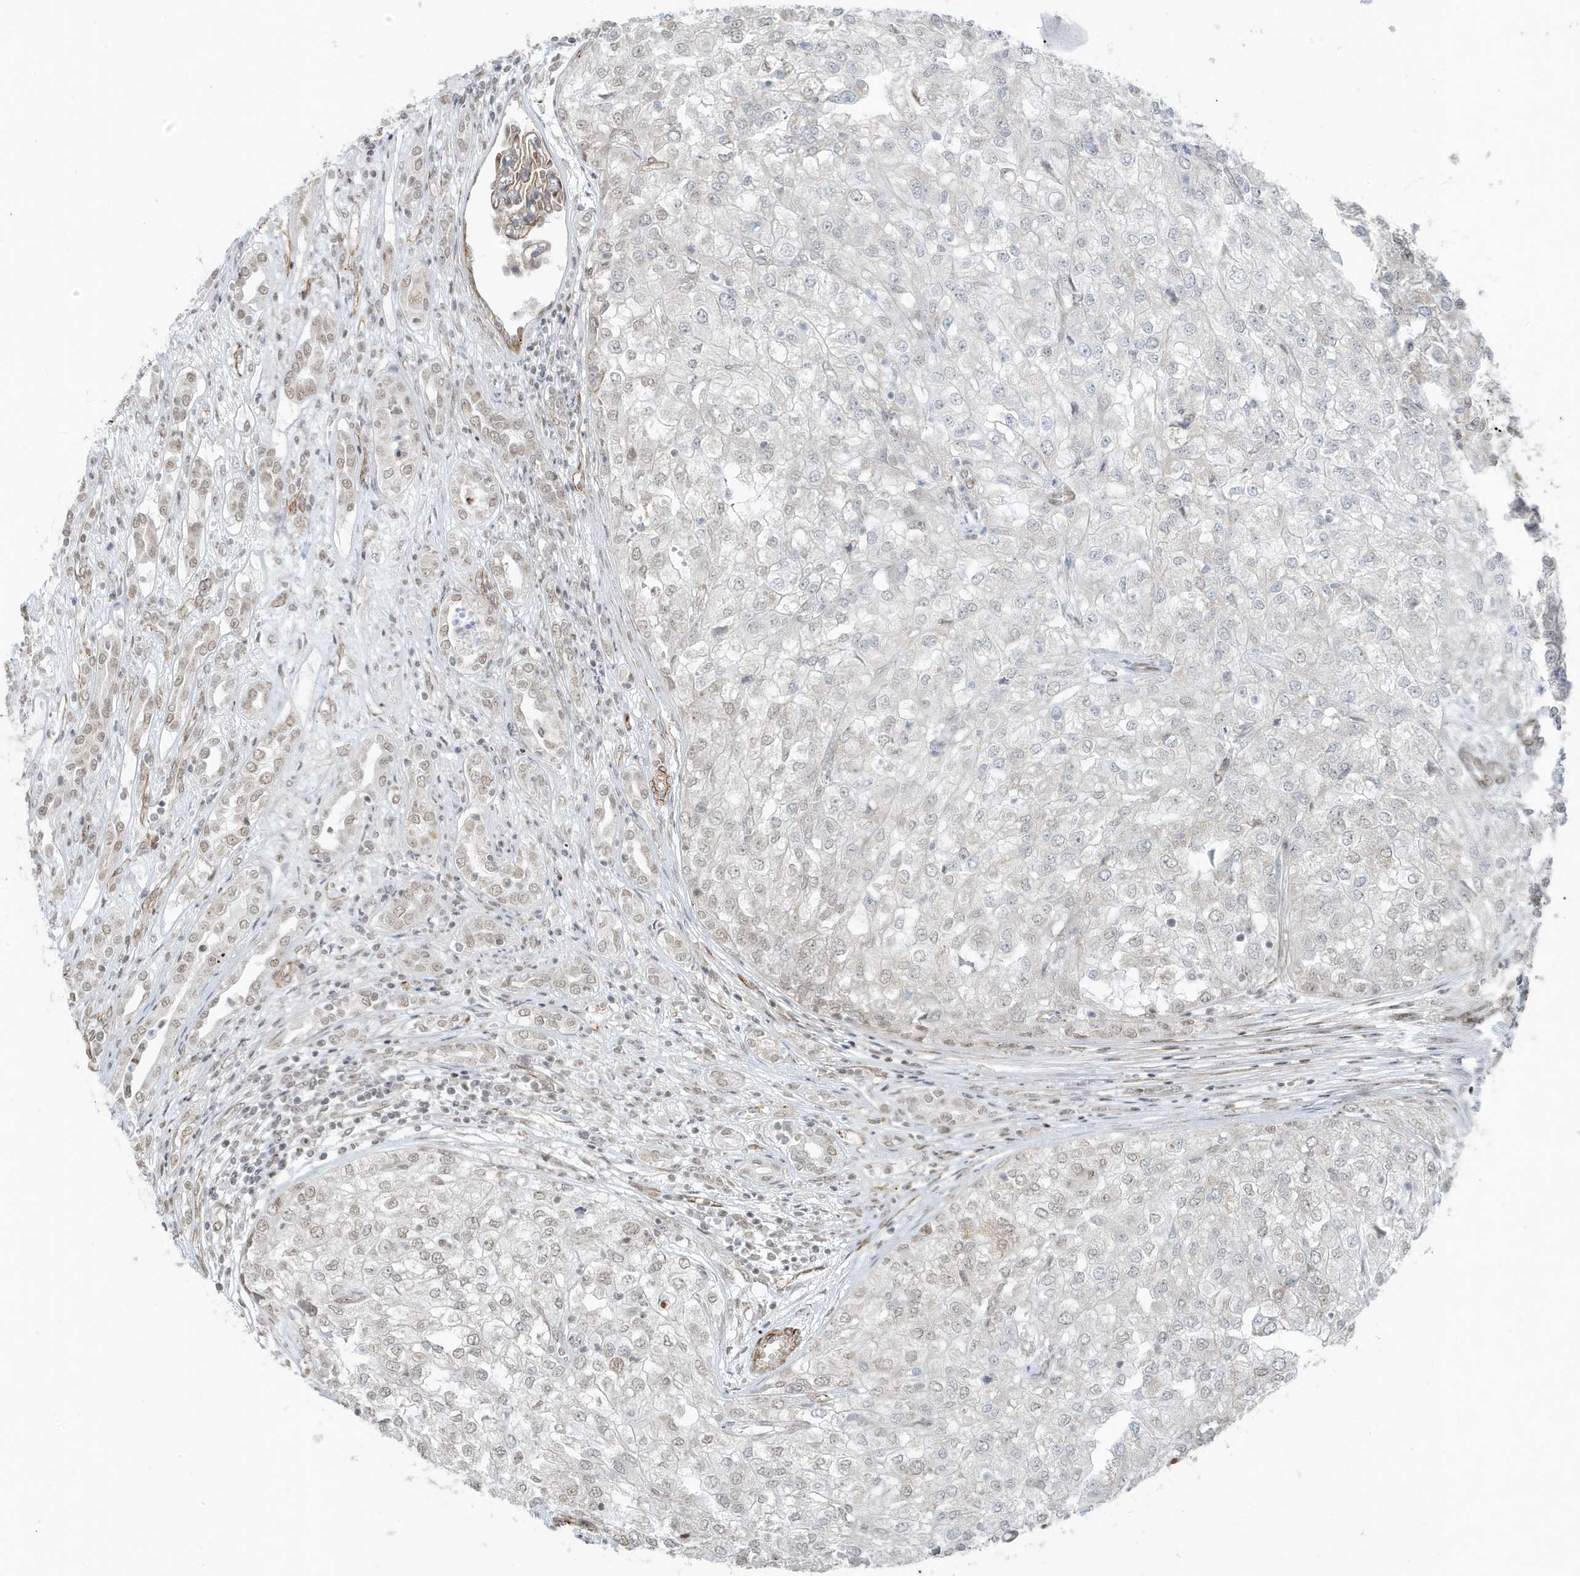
{"staining": {"intensity": "negative", "quantity": "none", "location": "none"}, "tissue": "renal cancer", "cell_type": "Tumor cells", "image_type": "cancer", "snomed": [{"axis": "morphology", "description": "Adenocarcinoma, NOS"}, {"axis": "topography", "description": "Kidney"}], "caption": "The photomicrograph shows no significant positivity in tumor cells of renal cancer.", "gene": "CHCHD4", "patient": {"sex": "female", "age": 54}}